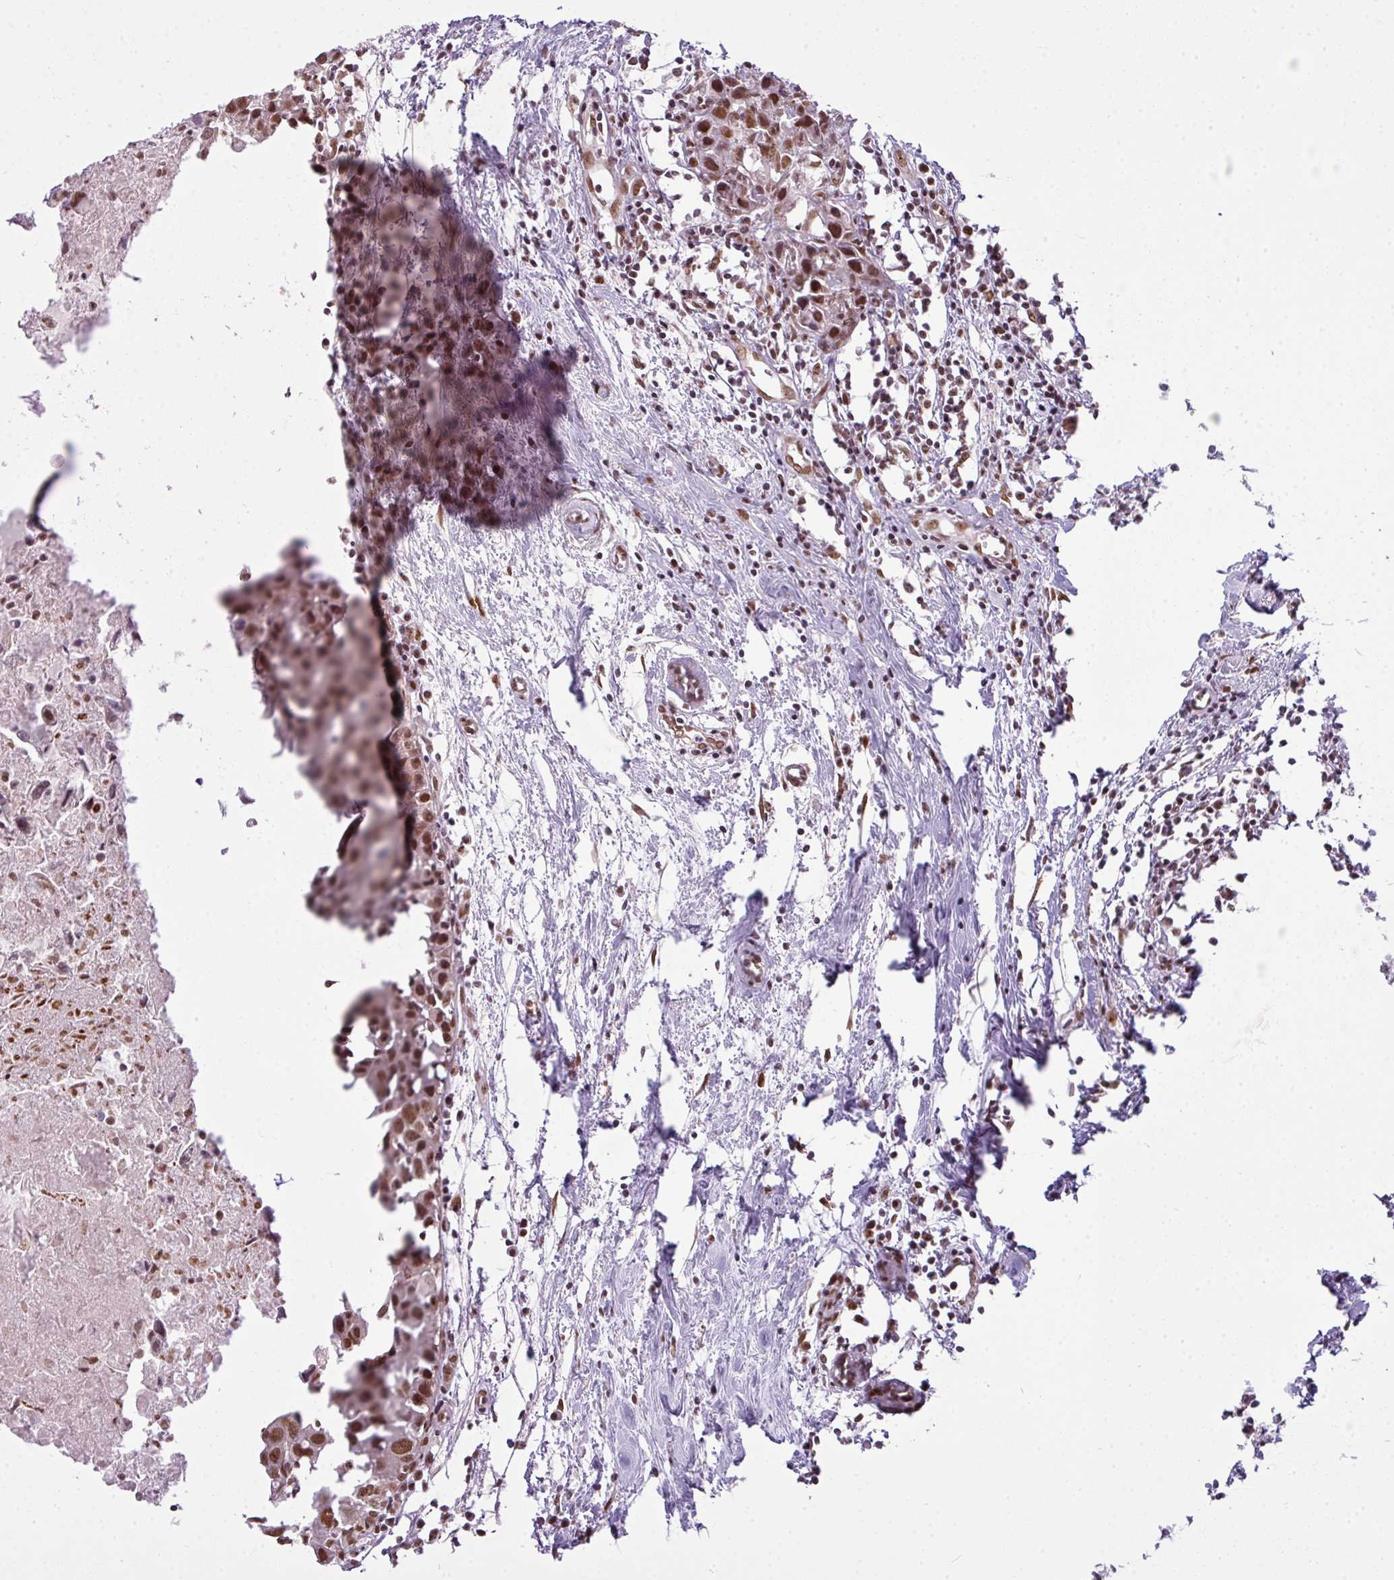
{"staining": {"intensity": "moderate", "quantity": ">75%", "location": "nuclear"}, "tissue": "breast cancer", "cell_type": "Tumor cells", "image_type": "cancer", "snomed": [{"axis": "morphology", "description": "Carcinoma, NOS"}, {"axis": "topography", "description": "Breast"}], "caption": "Immunohistochemistry (IHC) of breast cancer (carcinoma) exhibits medium levels of moderate nuclear expression in about >75% of tumor cells.", "gene": "ARL6IP4", "patient": {"sex": "female", "age": 60}}